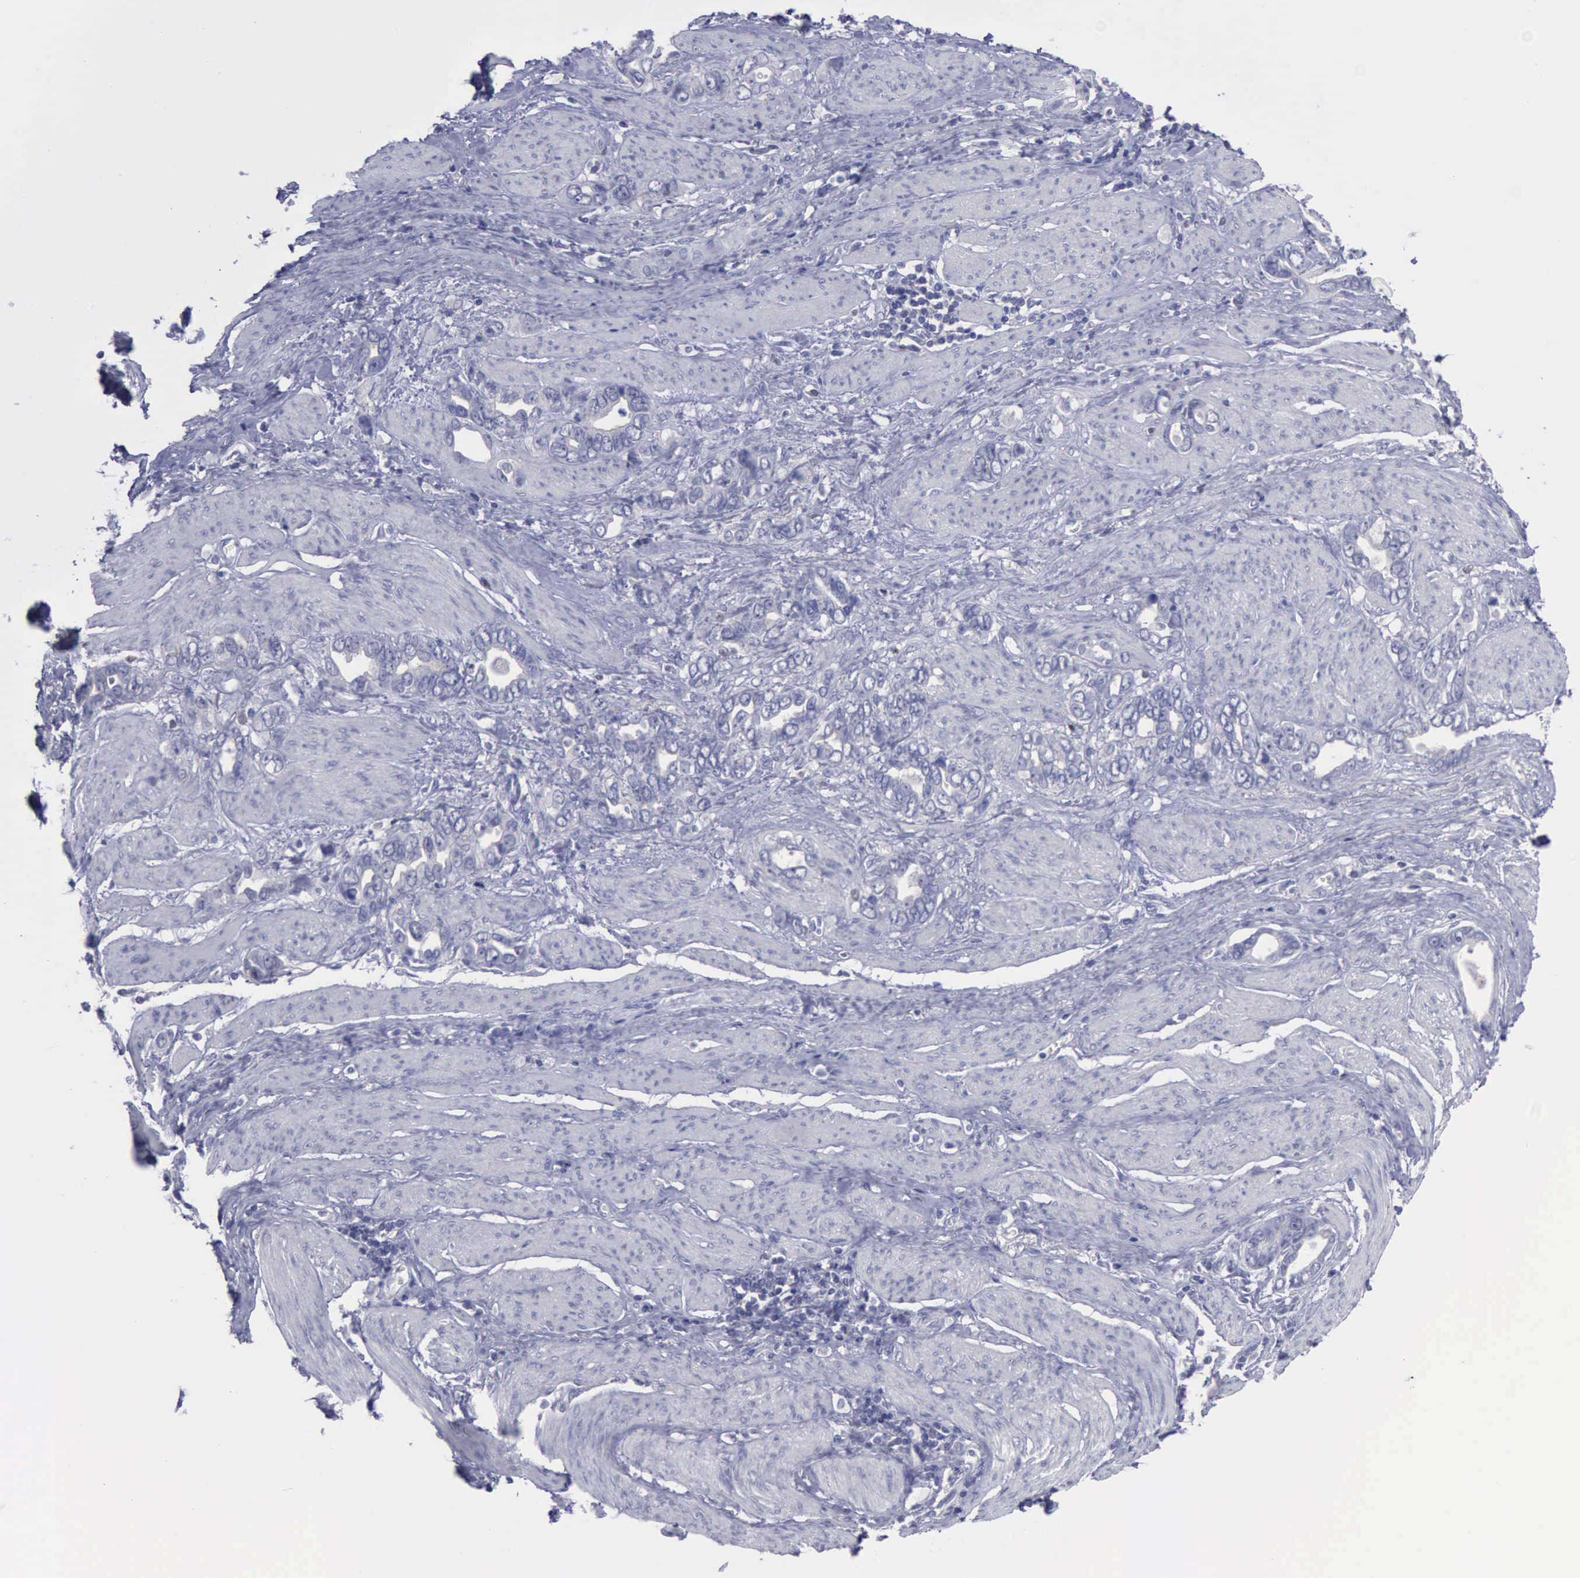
{"staining": {"intensity": "negative", "quantity": "none", "location": "none"}, "tissue": "stomach cancer", "cell_type": "Tumor cells", "image_type": "cancer", "snomed": [{"axis": "morphology", "description": "Adenocarcinoma, NOS"}, {"axis": "topography", "description": "Stomach"}], "caption": "Stomach cancer stained for a protein using IHC exhibits no expression tumor cells.", "gene": "SATB2", "patient": {"sex": "male", "age": 78}}